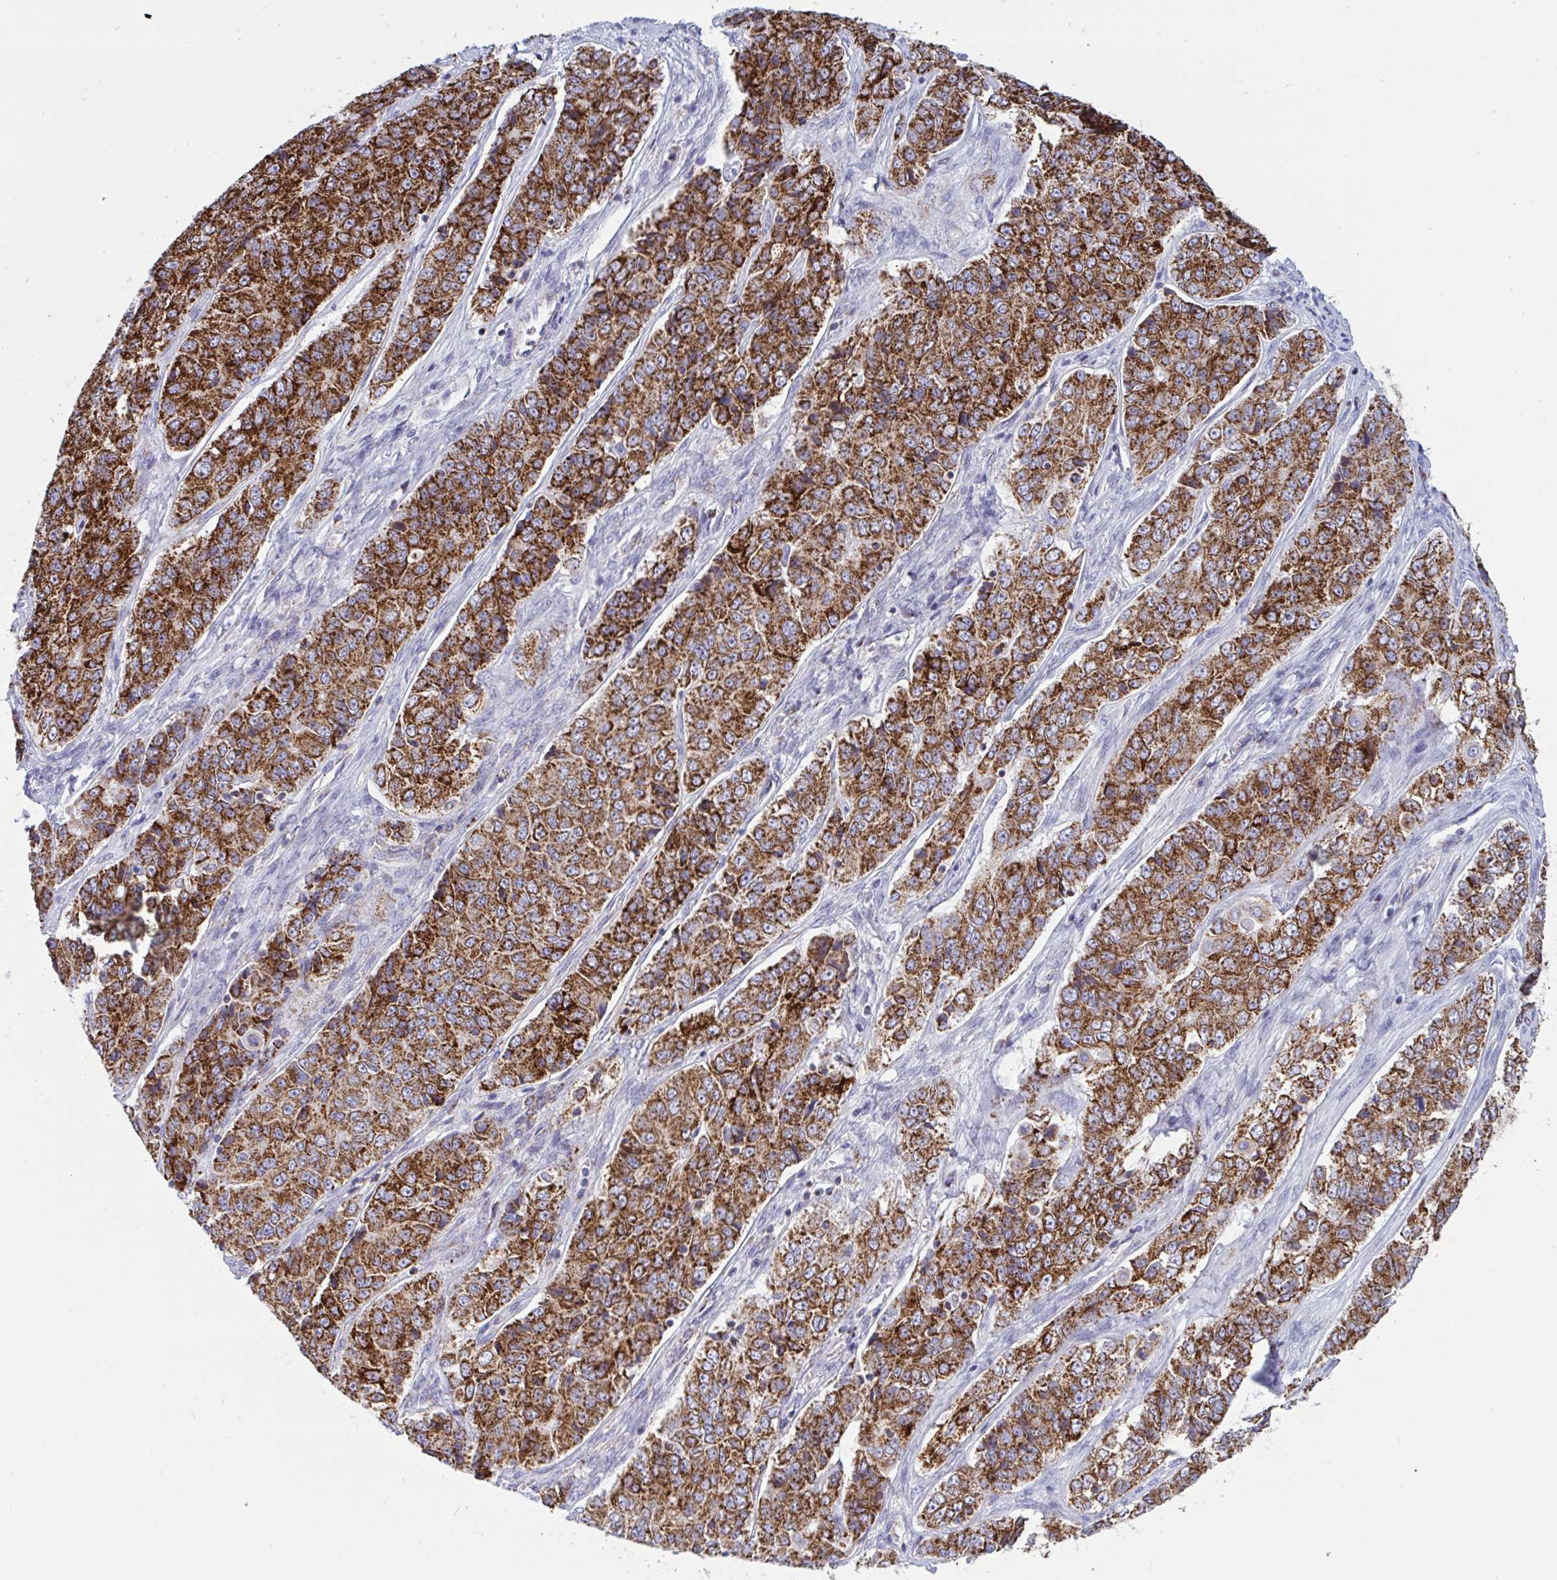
{"staining": {"intensity": "strong", "quantity": ">75%", "location": "cytoplasmic/membranous"}, "tissue": "ovarian cancer", "cell_type": "Tumor cells", "image_type": "cancer", "snomed": [{"axis": "morphology", "description": "Carcinoma, endometroid"}, {"axis": "topography", "description": "Ovary"}], "caption": "Strong cytoplasmic/membranous protein staining is seen in about >75% of tumor cells in ovarian cancer (endometroid carcinoma).", "gene": "HSPE1", "patient": {"sex": "female", "age": 51}}